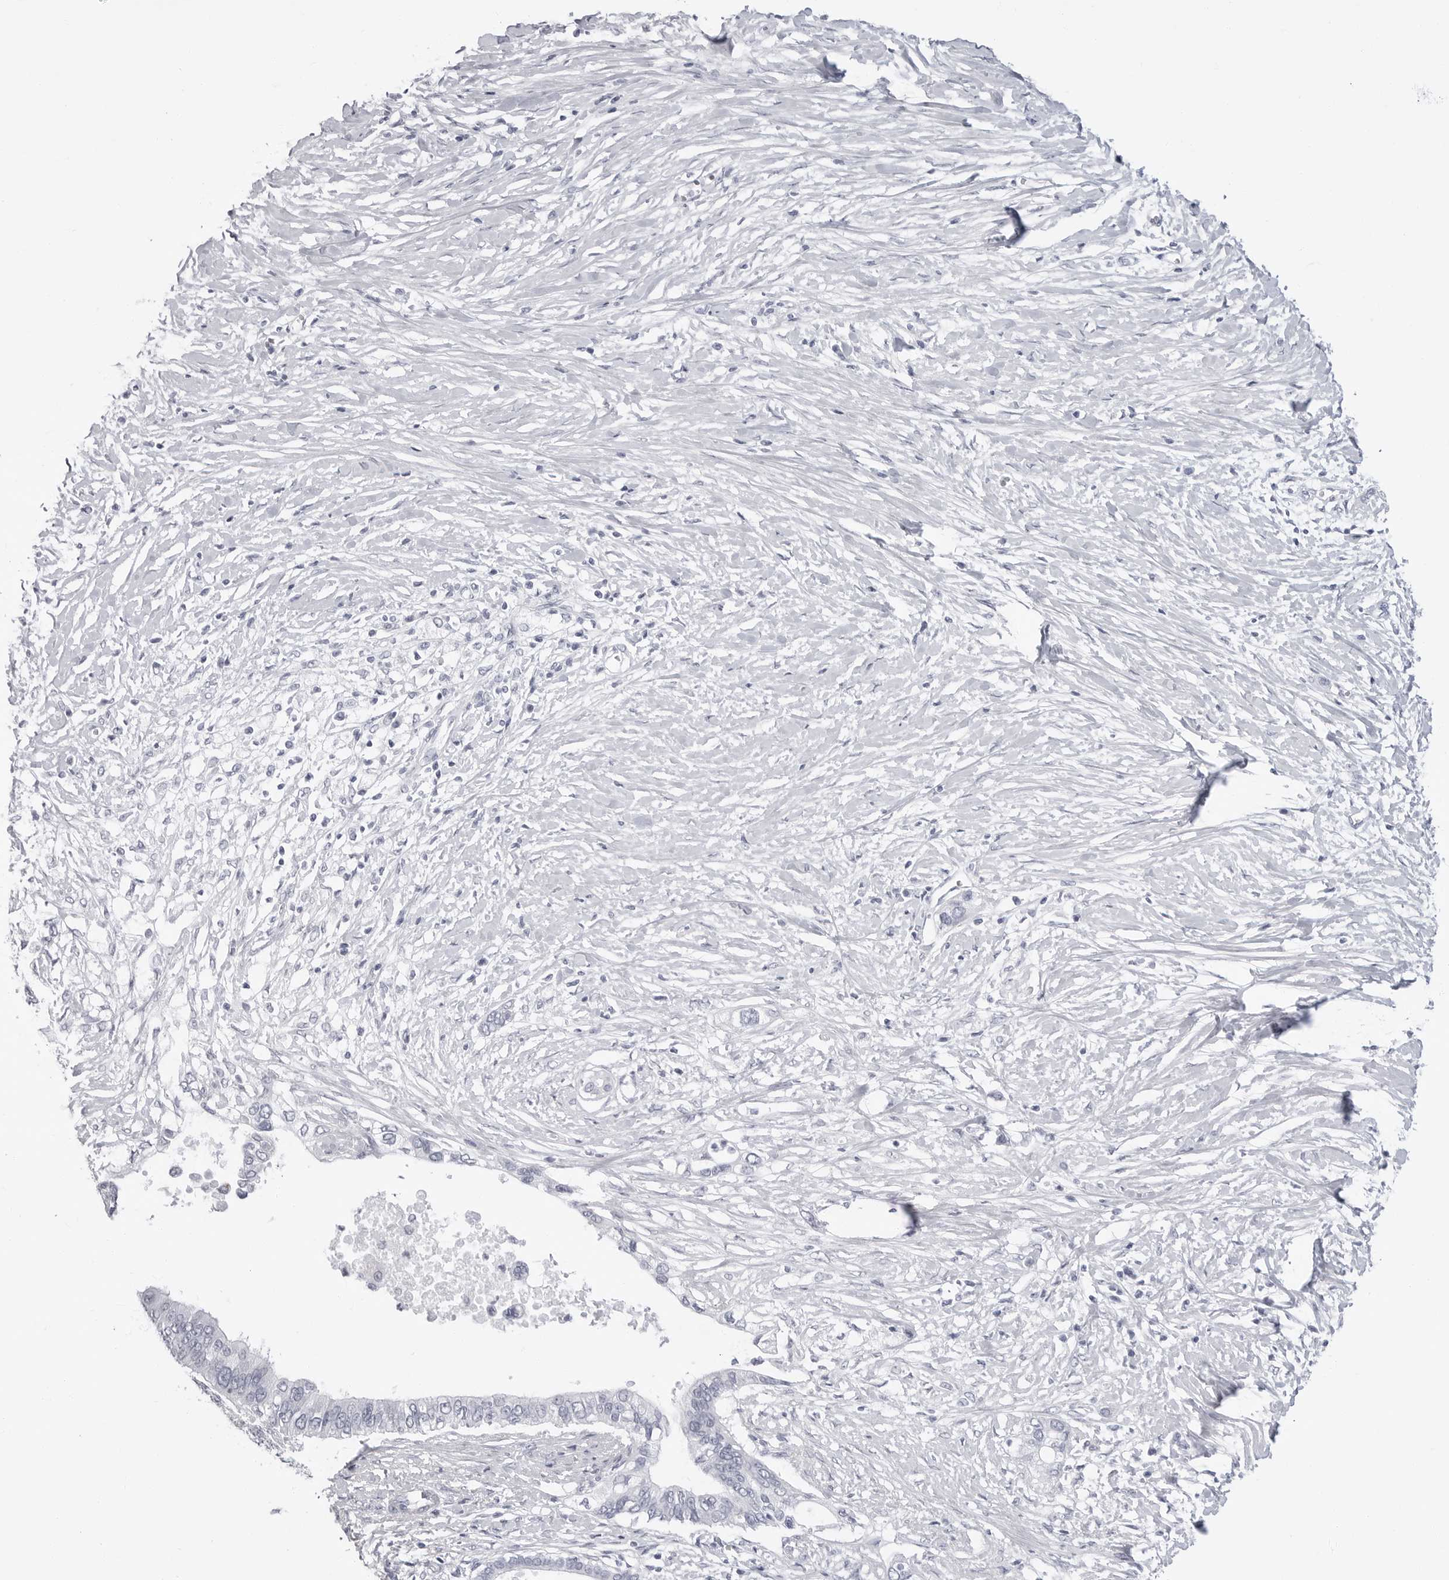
{"staining": {"intensity": "negative", "quantity": "none", "location": "none"}, "tissue": "pancreatic cancer", "cell_type": "Tumor cells", "image_type": "cancer", "snomed": [{"axis": "morphology", "description": "Normal tissue, NOS"}, {"axis": "morphology", "description": "Adenocarcinoma, NOS"}, {"axis": "topography", "description": "Pancreas"}, {"axis": "topography", "description": "Peripheral nerve tissue"}], "caption": "Immunohistochemistry micrograph of neoplastic tissue: pancreatic cancer stained with DAB shows no significant protein staining in tumor cells.", "gene": "ERICH3", "patient": {"sex": "male", "age": 59}}